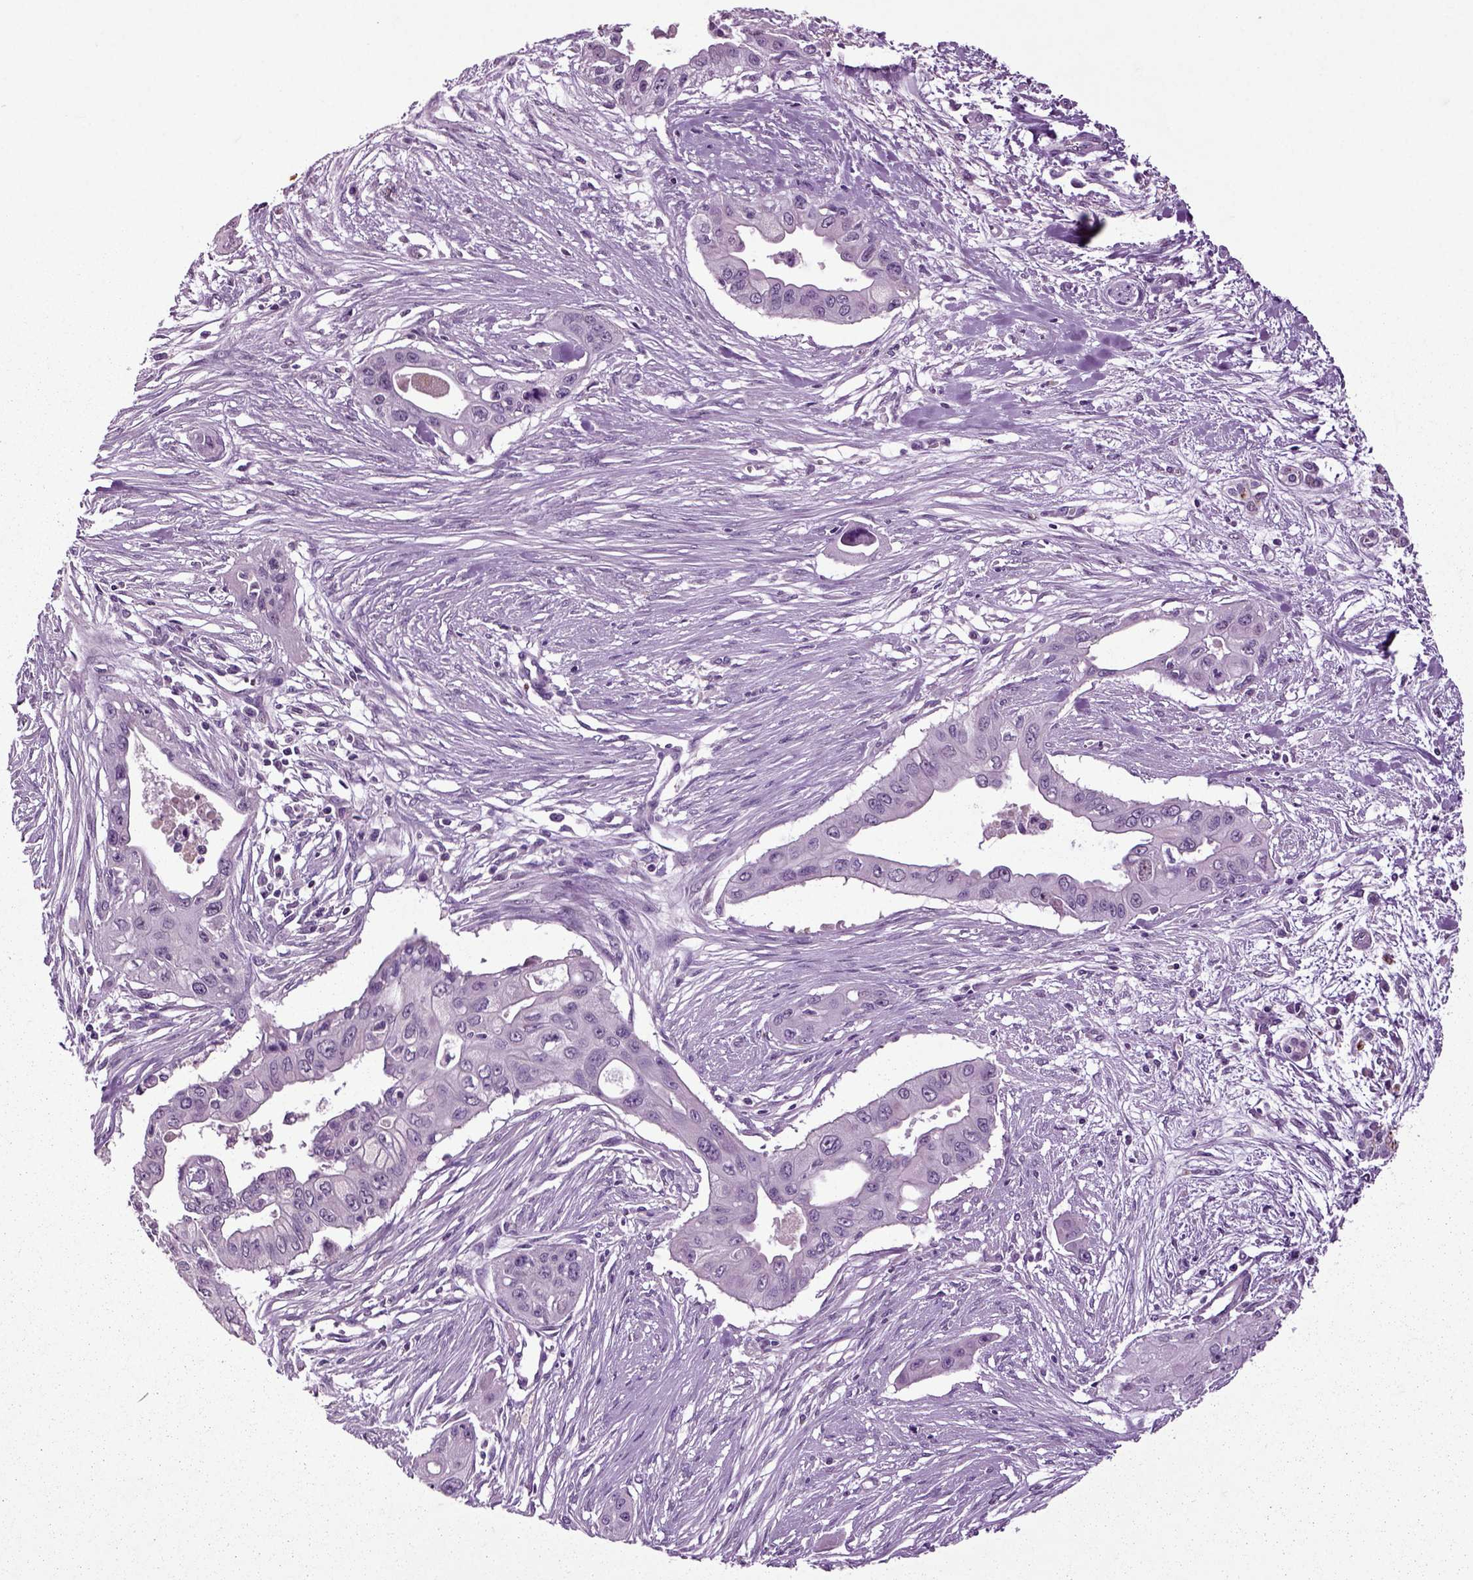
{"staining": {"intensity": "negative", "quantity": "none", "location": "none"}, "tissue": "pancreatic cancer", "cell_type": "Tumor cells", "image_type": "cancer", "snomed": [{"axis": "morphology", "description": "Adenocarcinoma, NOS"}, {"axis": "topography", "description": "Pancreas"}], "caption": "Immunohistochemical staining of pancreatic cancer (adenocarcinoma) reveals no significant staining in tumor cells. Brightfield microscopy of immunohistochemistry stained with DAB (brown) and hematoxylin (blue), captured at high magnification.", "gene": "CRHR1", "patient": {"sex": "male", "age": 60}}